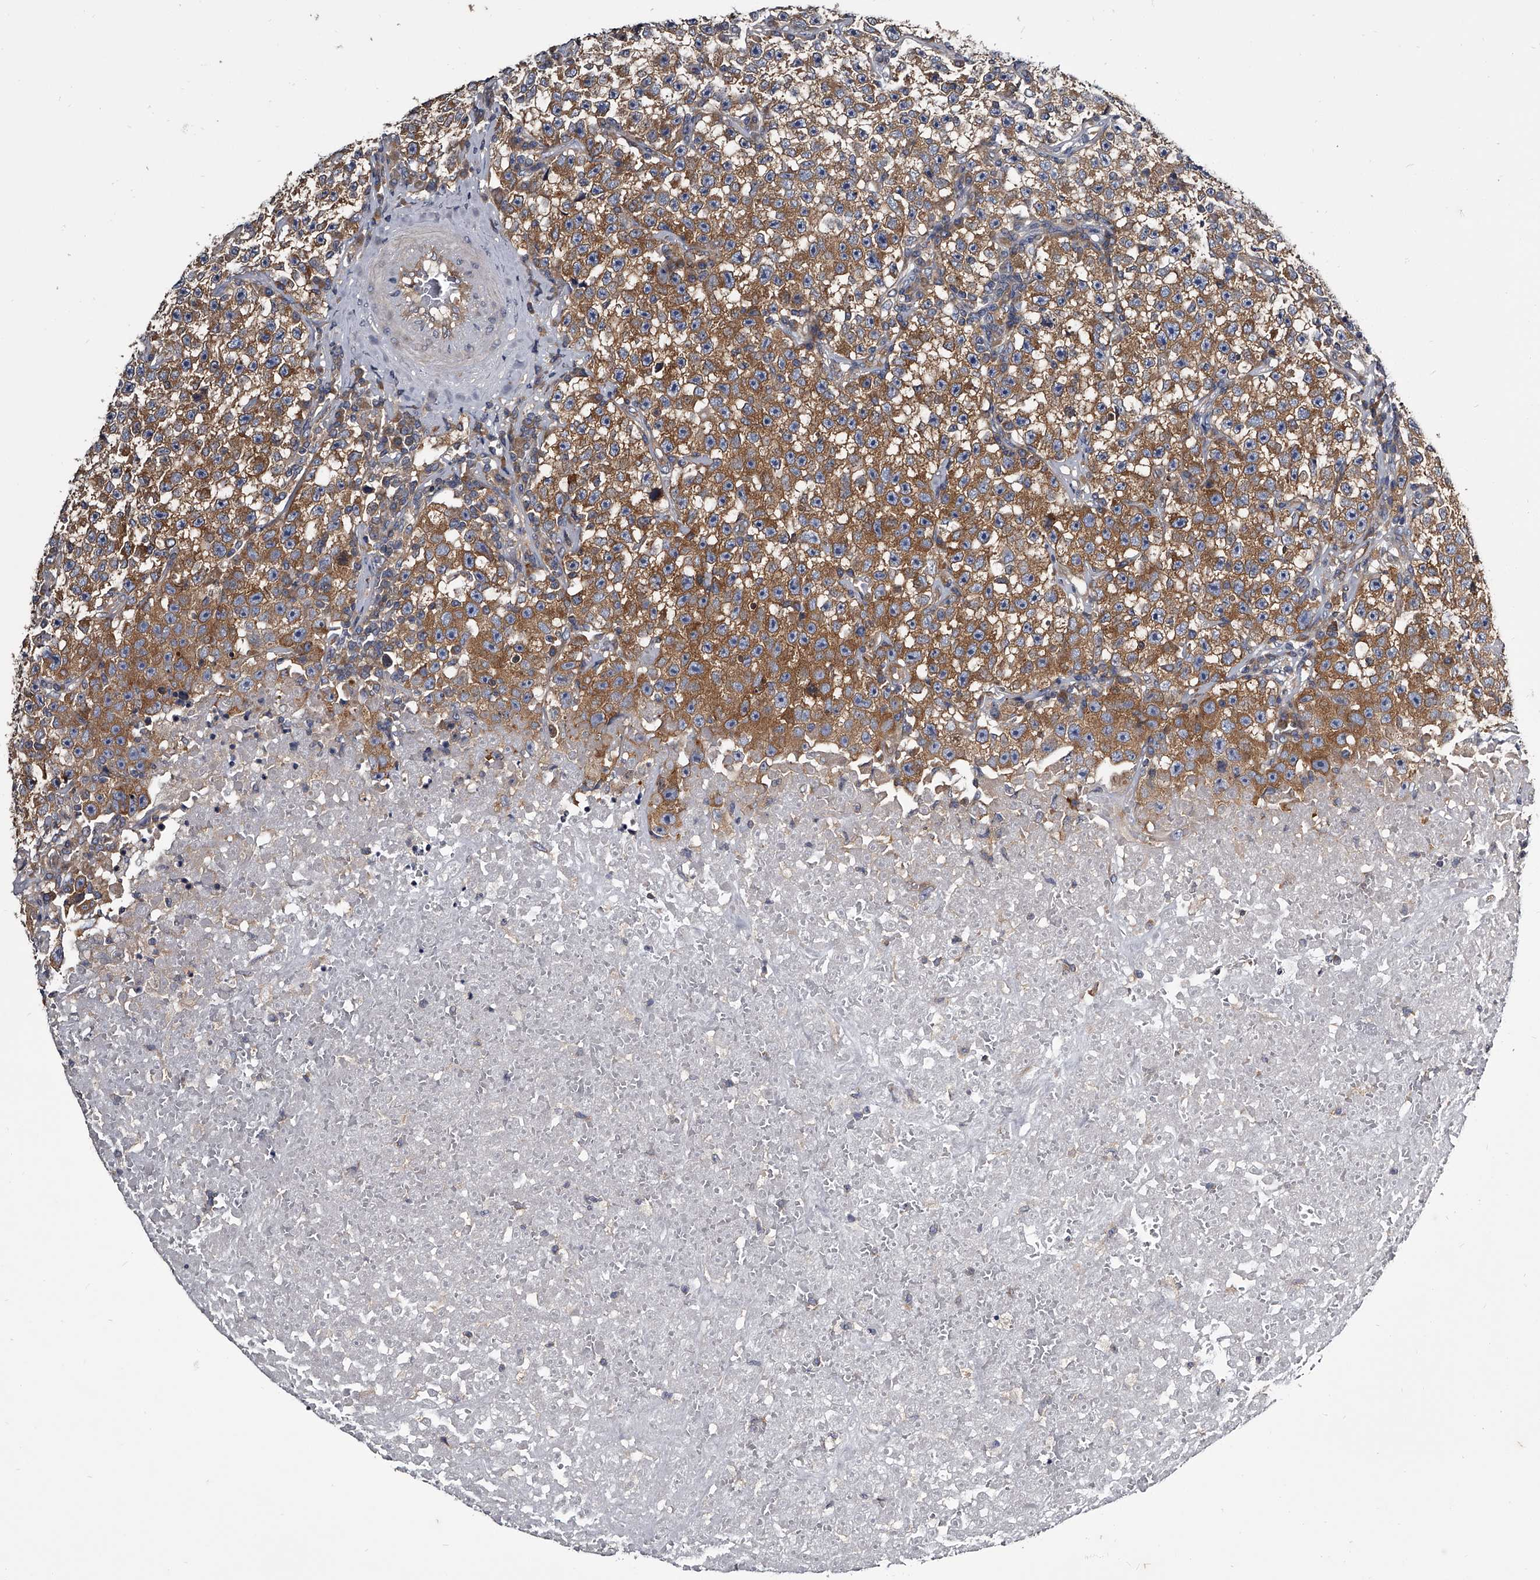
{"staining": {"intensity": "moderate", "quantity": ">75%", "location": "cytoplasmic/membranous"}, "tissue": "testis cancer", "cell_type": "Tumor cells", "image_type": "cancer", "snomed": [{"axis": "morphology", "description": "Seminoma, NOS"}, {"axis": "topography", "description": "Testis"}], "caption": "A high-resolution image shows immunohistochemistry staining of testis cancer, which reveals moderate cytoplasmic/membranous expression in approximately >75% of tumor cells.", "gene": "GAPVD1", "patient": {"sex": "male", "age": 22}}